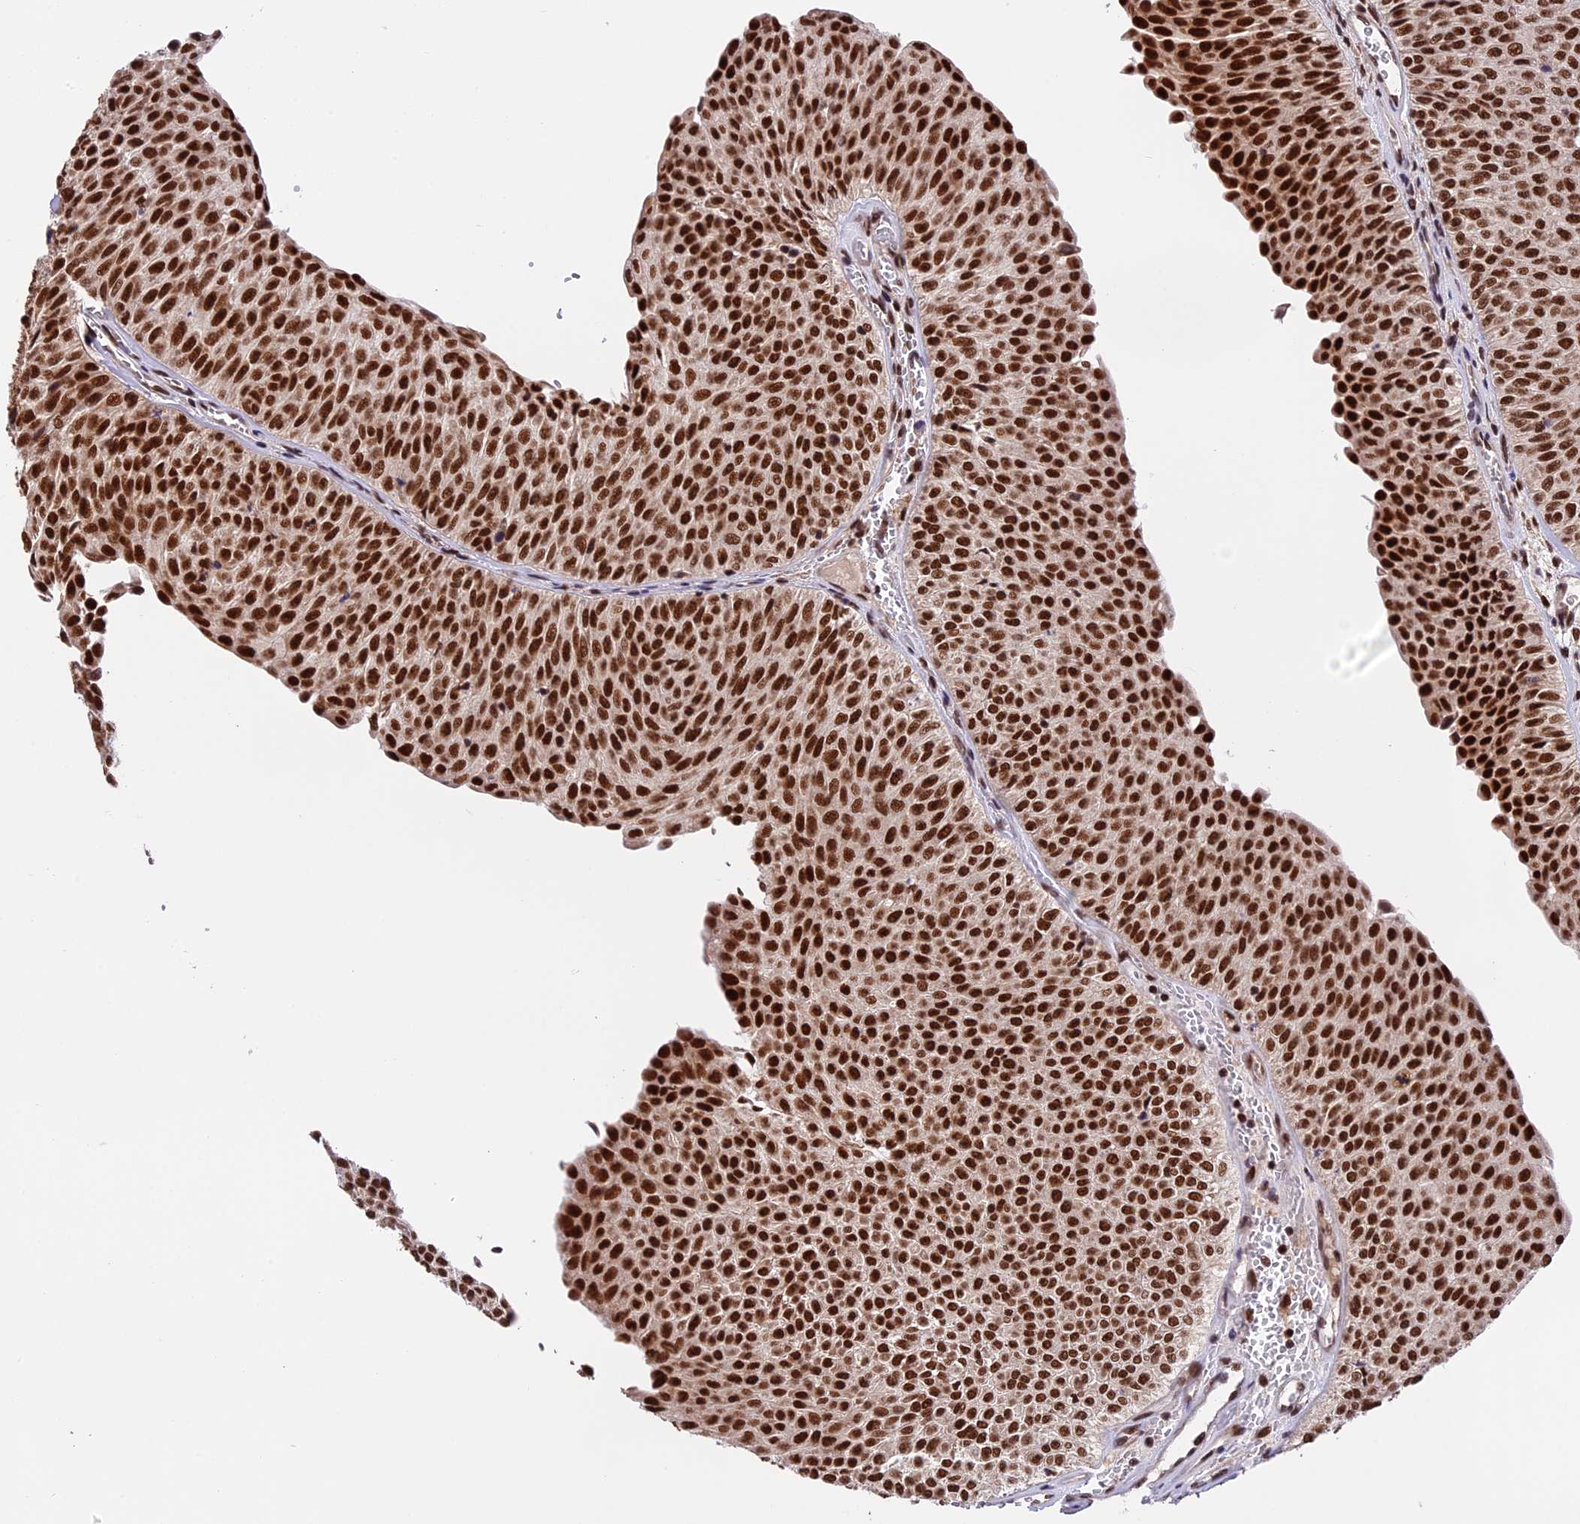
{"staining": {"intensity": "strong", "quantity": ">75%", "location": "nuclear"}, "tissue": "urothelial cancer", "cell_type": "Tumor cells", "image_type": "cancer", "snomed": [{"axis": "morphology", "description": "Urothelial carcinoma, Low grade"}, {"axis": "topography", "description": "Urinary bladder"}], "caption": "Immunohistochemical staining of human urothelial carcinoma (low-grade) shows high levels of strong nuclear positivity in about >75% of tumor cells.", "gene": "RAMAC", "patient": {"sex": "male", "age": 78}}